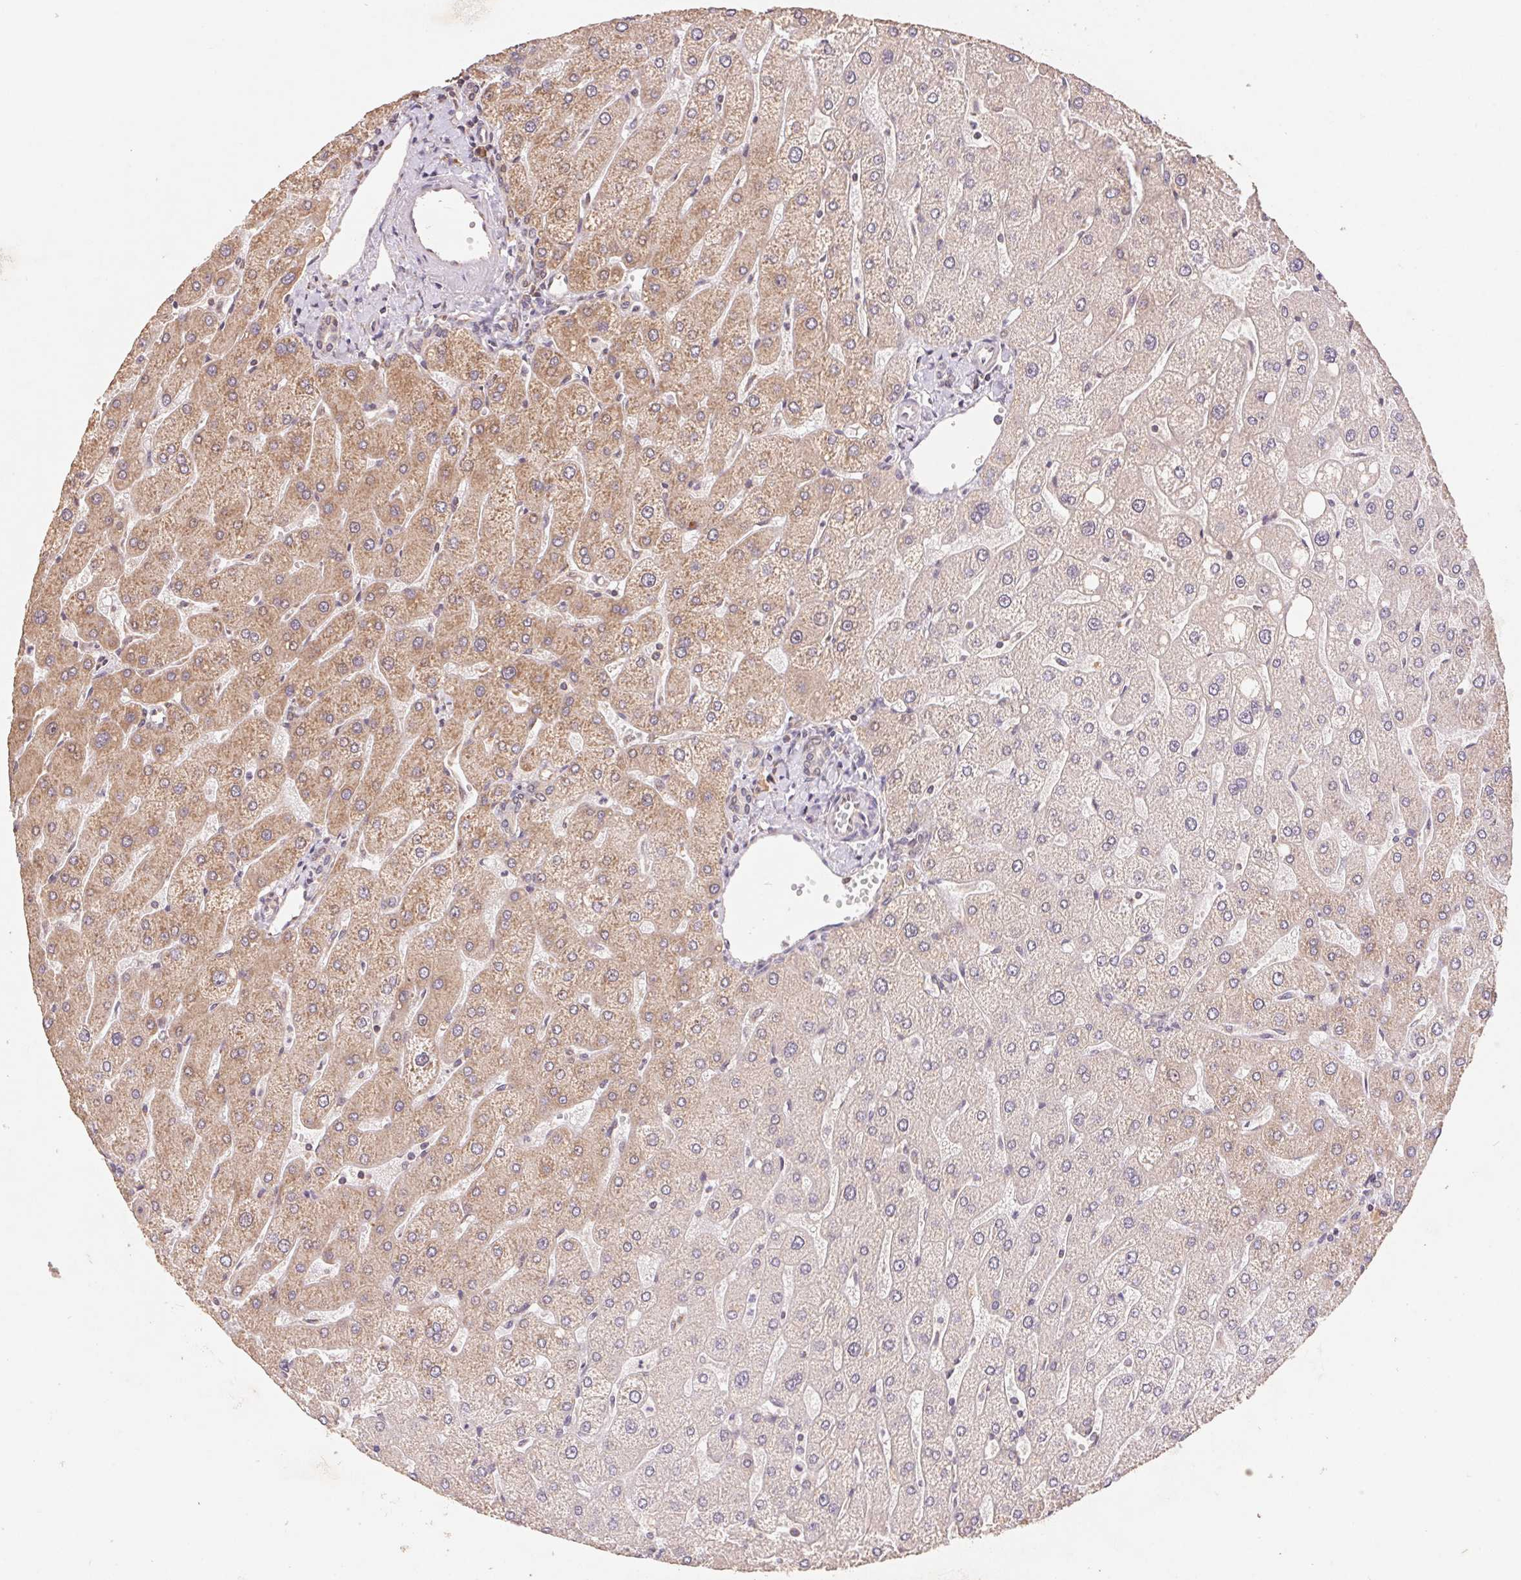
{"staining": {"intensity": "weak", "quantity": "<25%", "location": "cytoplasmic/membranous"}, "tissue": "liver", "cell_type": "Cholangiocytes", "image_type": "normal", "snomed": [{"axis": "morphology", "description": "Normal tissue, NOS"}, {"axis": "topography", "description": "Liver"}], "caption": "Unremarkable liver was stained to show a protein in brown. There is no significant expression in cholangiocytes.", "gene": "RPL27A", "patient": {"sex": "male", "age": 67}}